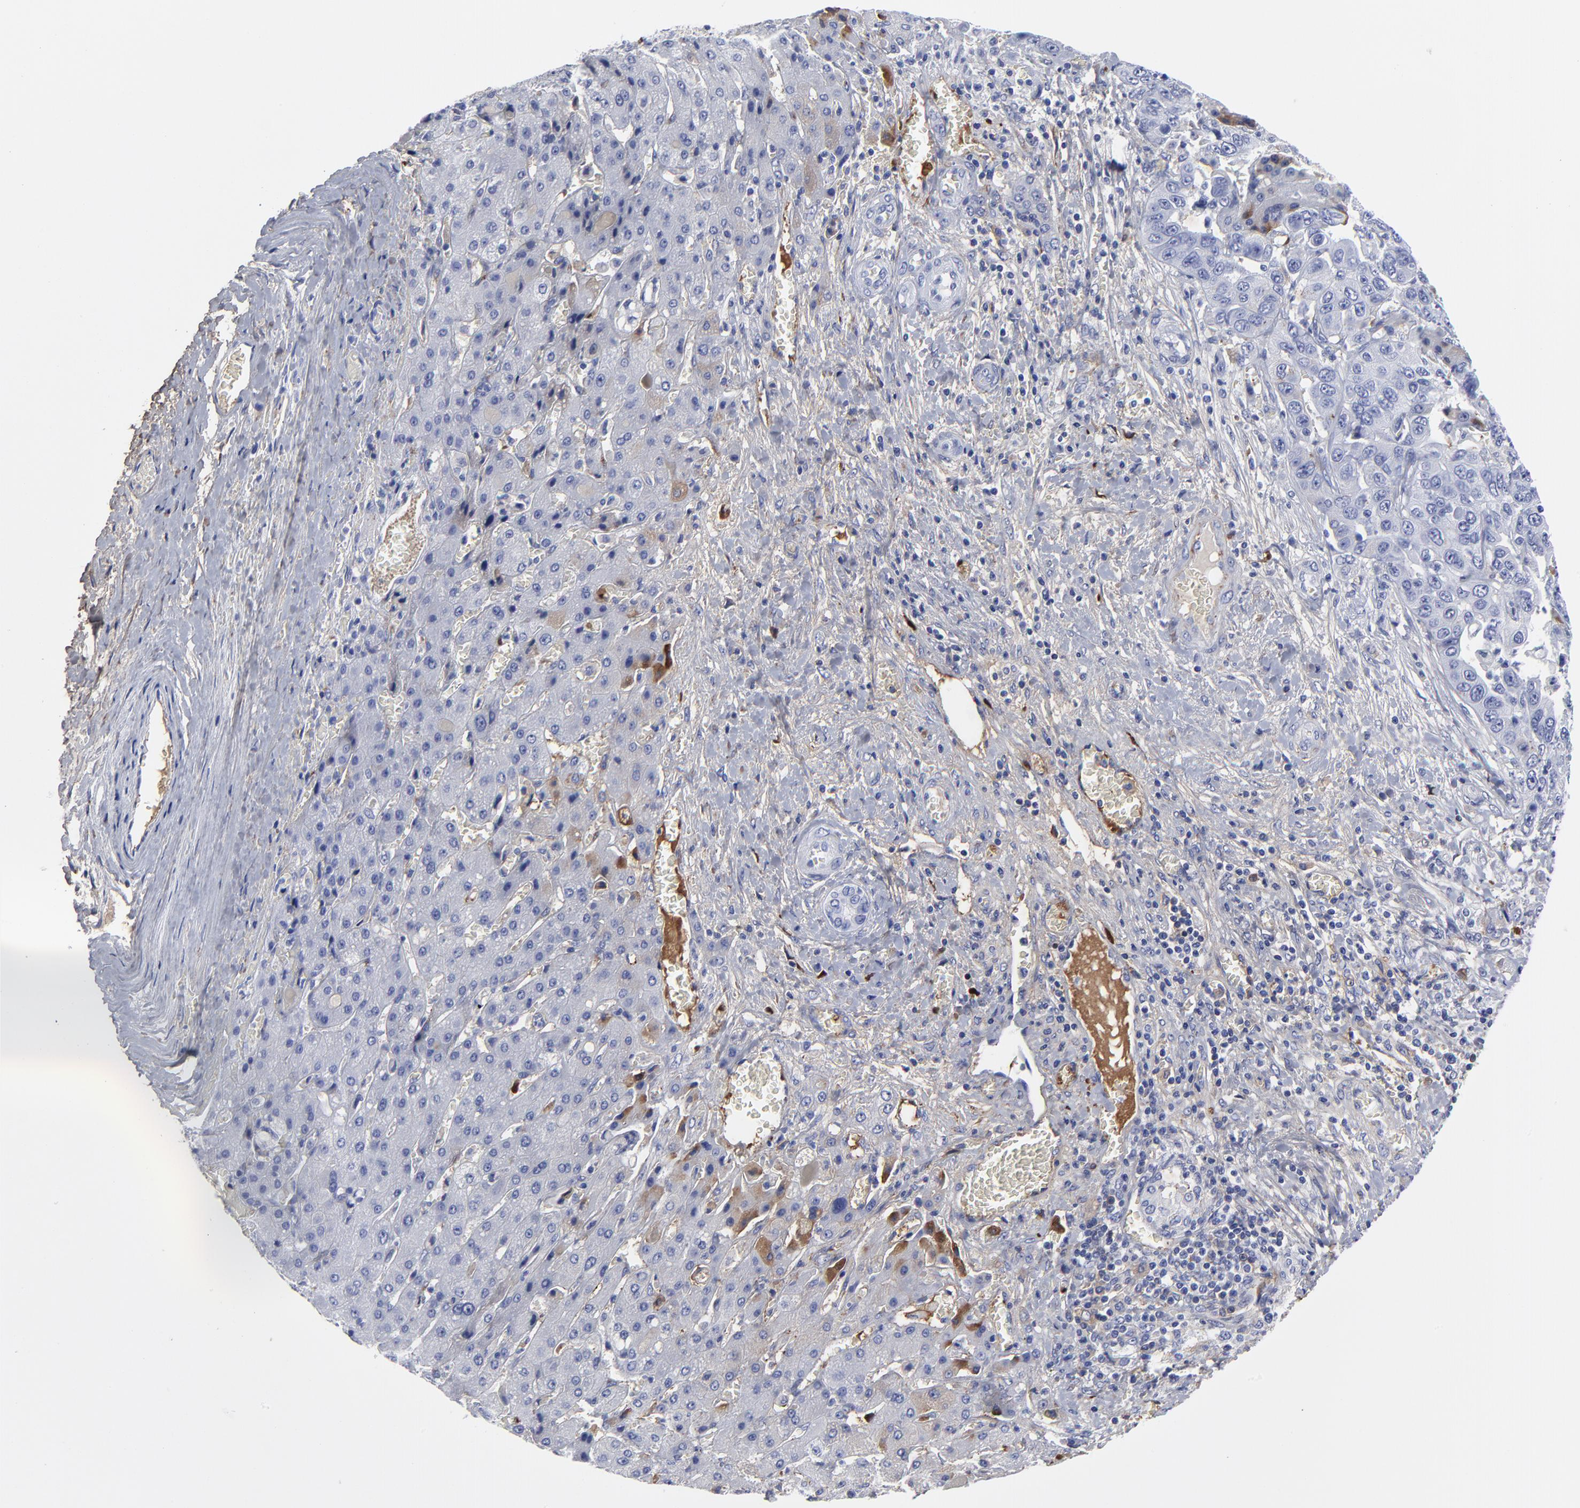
{"staining": {"intensity": "weak", "quantity": "<25%", "location": "cytoplasmic/membranous"}, "tissue": "liver cancer", "cell_type": "Tumor cells", "image_type": "cancer", "snomed": [{"axis": "morphology", "description": "Cholangiocarcinoma"}, {"axis": "topography", "description": "Liver"}], "caption": "Immunohistochemistry (IHC) image of liver cancer stained for a protein (brown), which shows no positivity in tumor cells.", "gene": "DCN", "patient": {"sex": "female", "age": 52}}